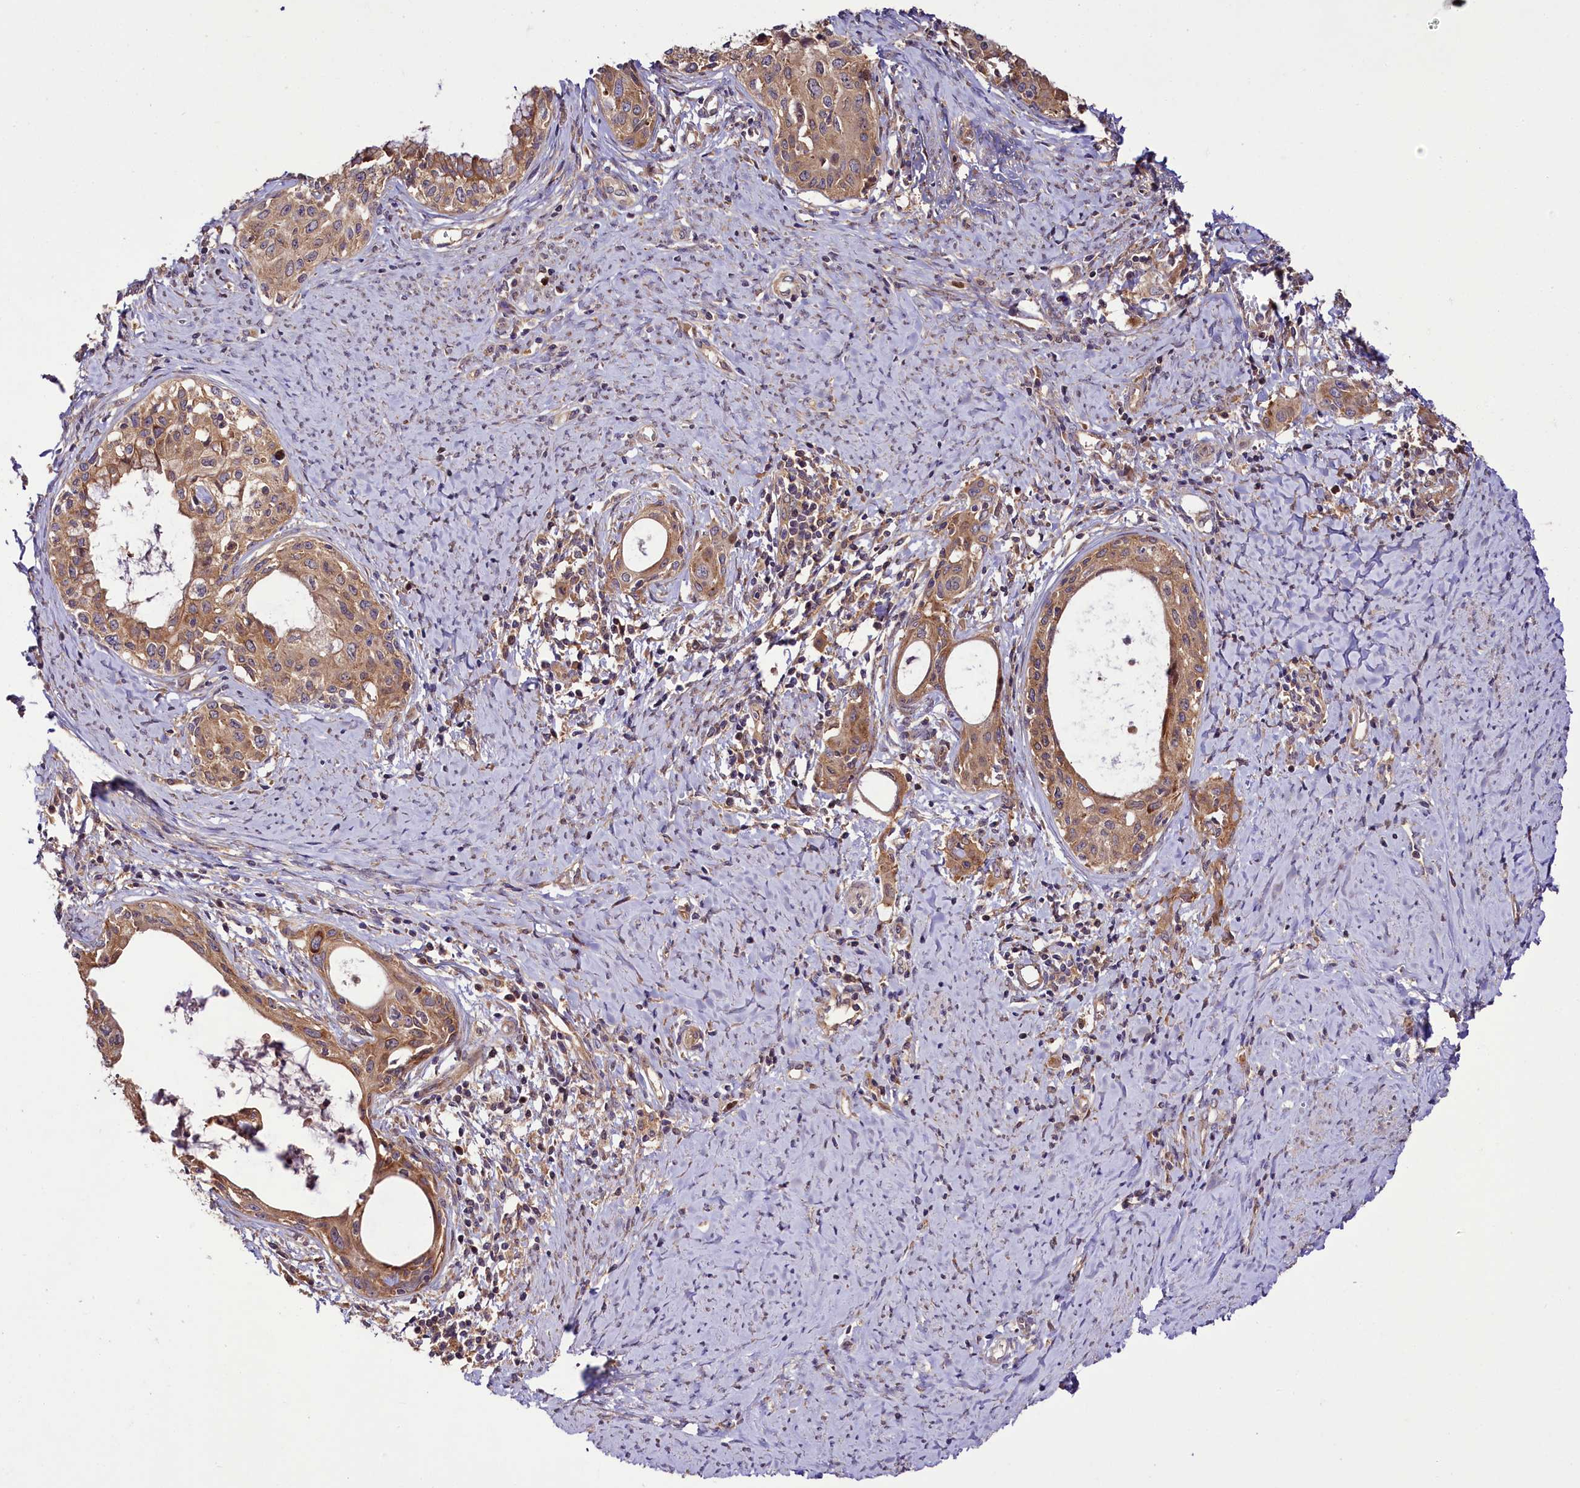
{"staining": {"intensity": "moderate", "quantity": ">75%", "location": "cytoplasmic/membranous"}, "tissue": "cervical cancer", "cell_type": "Tumor cells", "image_type": "cancer", "snomed": [{"axis": "morphology", "description": "Squamous cell carcinoma, NOS"}, {"axis": "morphology", "description": "Adenocarcinoma, NOS"}, {"axis": "topography", "description": "Cervix"}], "caption": "DAB (3,3'-diaminobenzidine) immunohistochemical staining of human cervical cancer exhibits moderate cytoplasmic/membranous protein expression in approximately >75% of tumor cells.", "gene": "NAA25", "patient": {"sex": "female", "age": 52}}